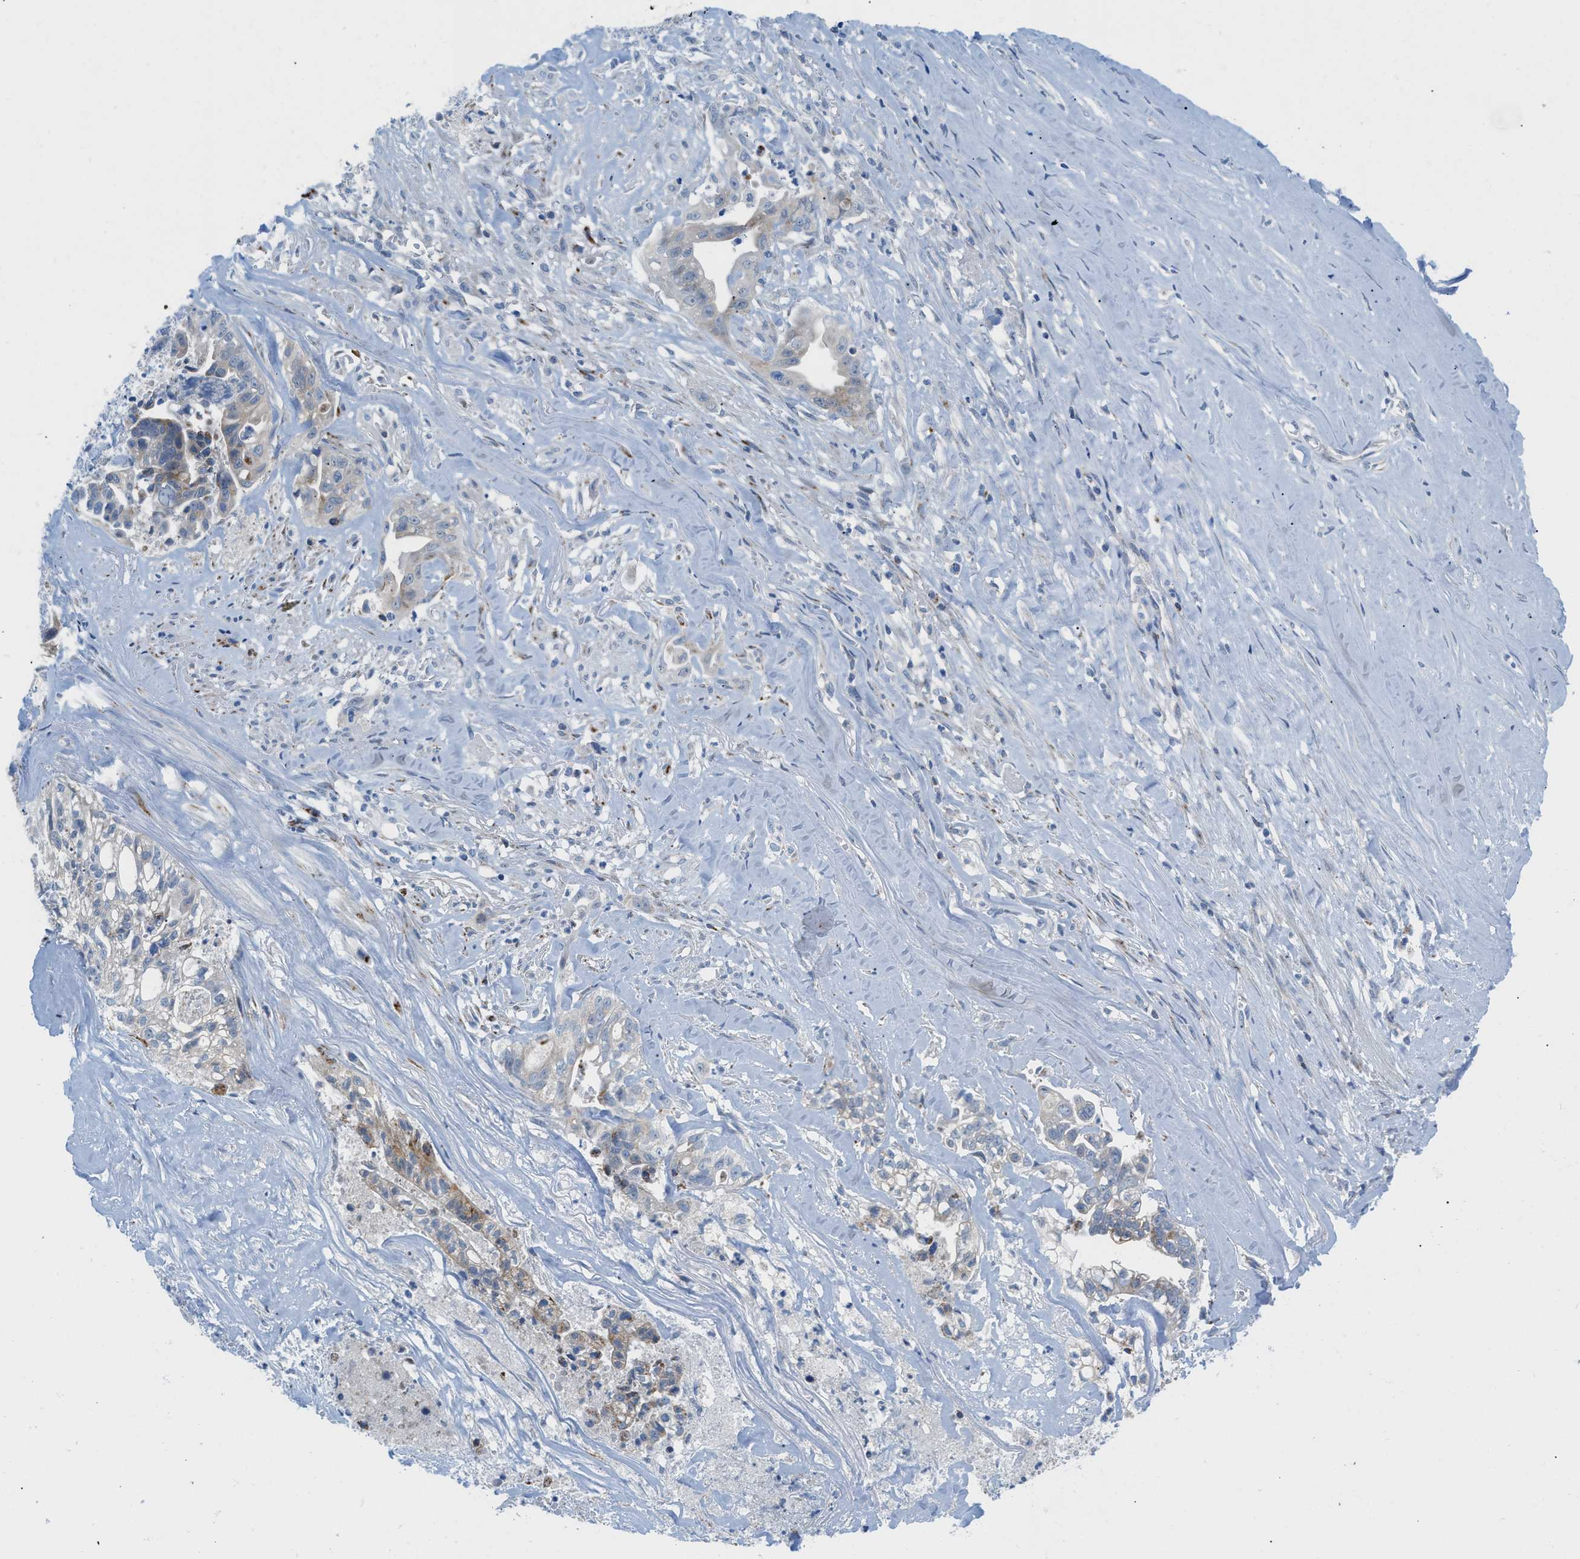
{"staining": {"intensity": "weak", "quantity": "25%-75%", "location": "cytoplasmic/membranous"}, "tissue": "liver cancer", "cell_type": "Tumor cells", "image_type": "cancer", "snomed": [{"axis": "morphology", "description": "Cholangiocarcinoma"}, {"axis": "topography", "description": "Liver"}], "caption": "Cholangiocarcinoma (liver) stained for a protein (brown) exhibits weak cytoplasmic/membranous positive expression in about 25%-75% of tumor cells.", "gene": "RBBP9", "patient": {"sex": "female", "age": 70}}